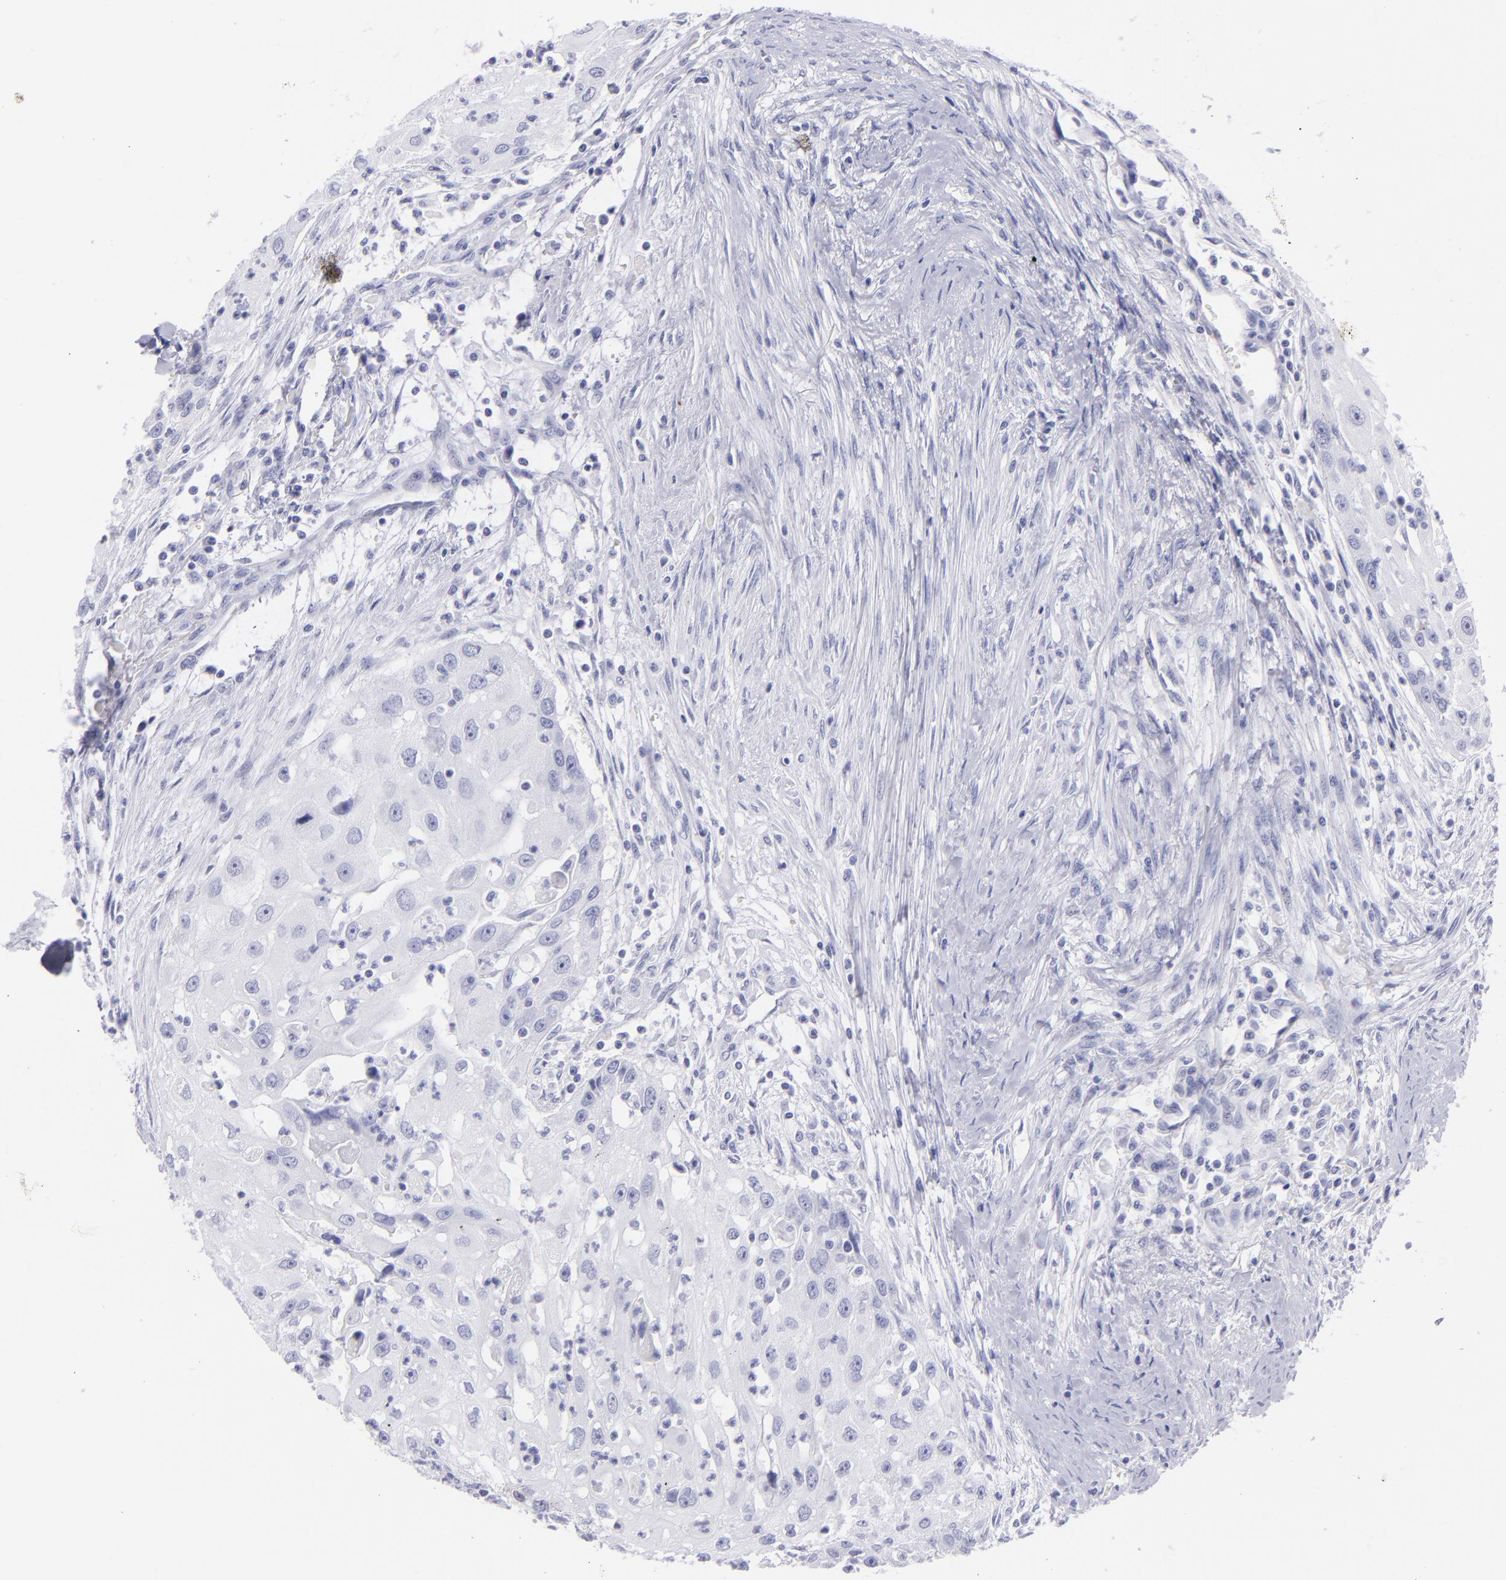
{"staining": {"intensity": "negative", "quantity": "none", "location": "none"}, "tissue": "head and neck cancer", "cell_type": "Tumor cells", "image_type": "cancer", "snomed": [{"axis": "morphology", "description": "Squamous cell carcinoma, NOS"}, {"axis": "topography", "description": "Head-Neck"}], "caption": "This is an IHC histopathology image of head and neck cancer (squamous cell carcinoma). There is no positivity in tumor cells.", "gene": "PIP", "patient": {"sex": "male", "age": 64}}